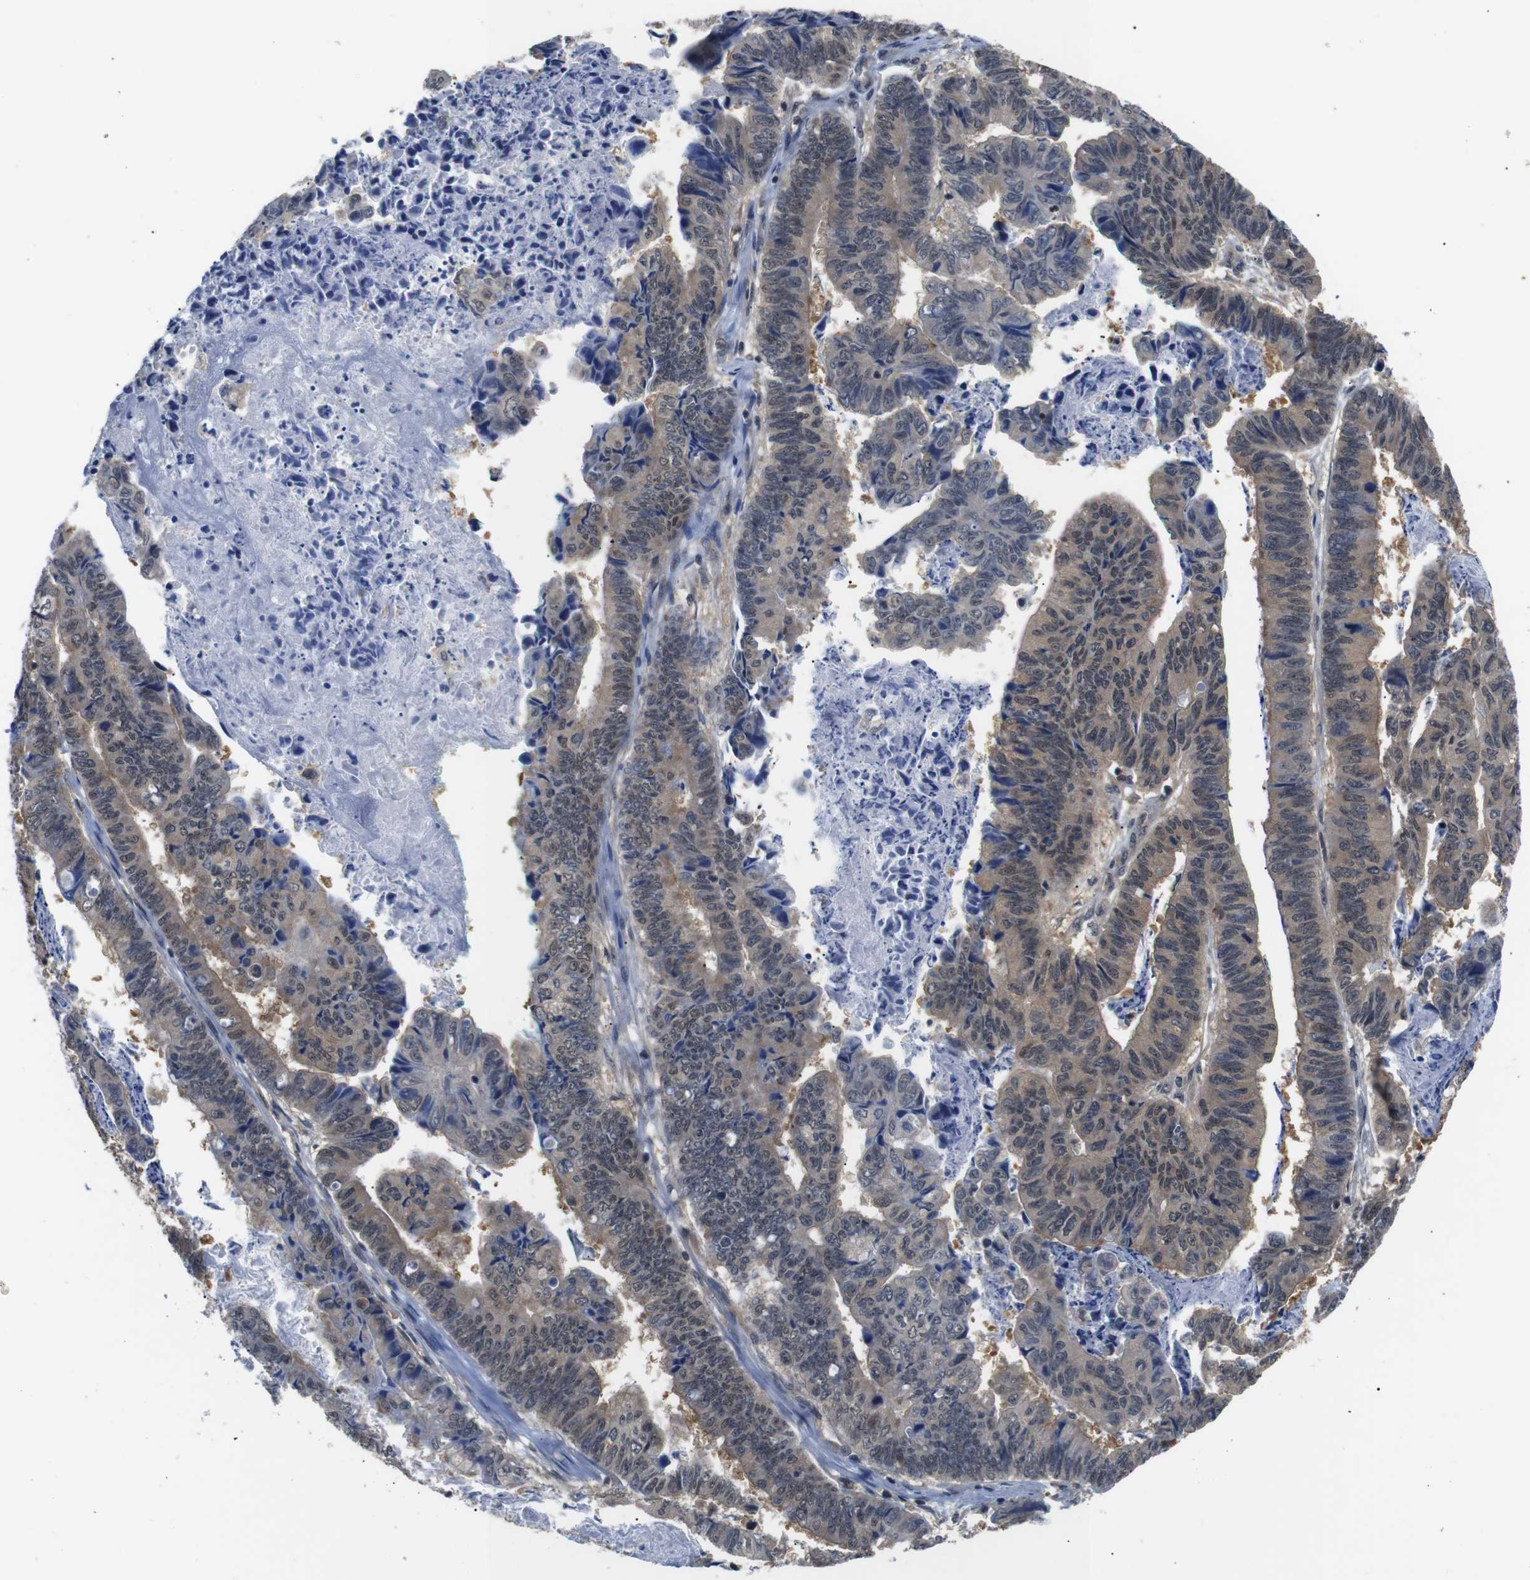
{"staining": {"intensity": "moderate", "quantity": ">75%", "location": "cytoplasmic/membranous,nuclear"}, "tissue": "stomach cancer", "cell_type": "Tumor cells", "image_type": "cancer", "snomed": [{"axis": "morphology", "description": "Adenocarcinoma, NOS"}, {"axis": "topography", "description": "Stomach, lower"}], "caption": "Immunohistochemical staining of stomach cancer demonstrates medium levels of moderate cytoplasmic/membranous and nuclear protein positivity in approximately >75% of tumor cells.", "gene": "UBXN1", "patient": {"sex": "male", "age": 77}}